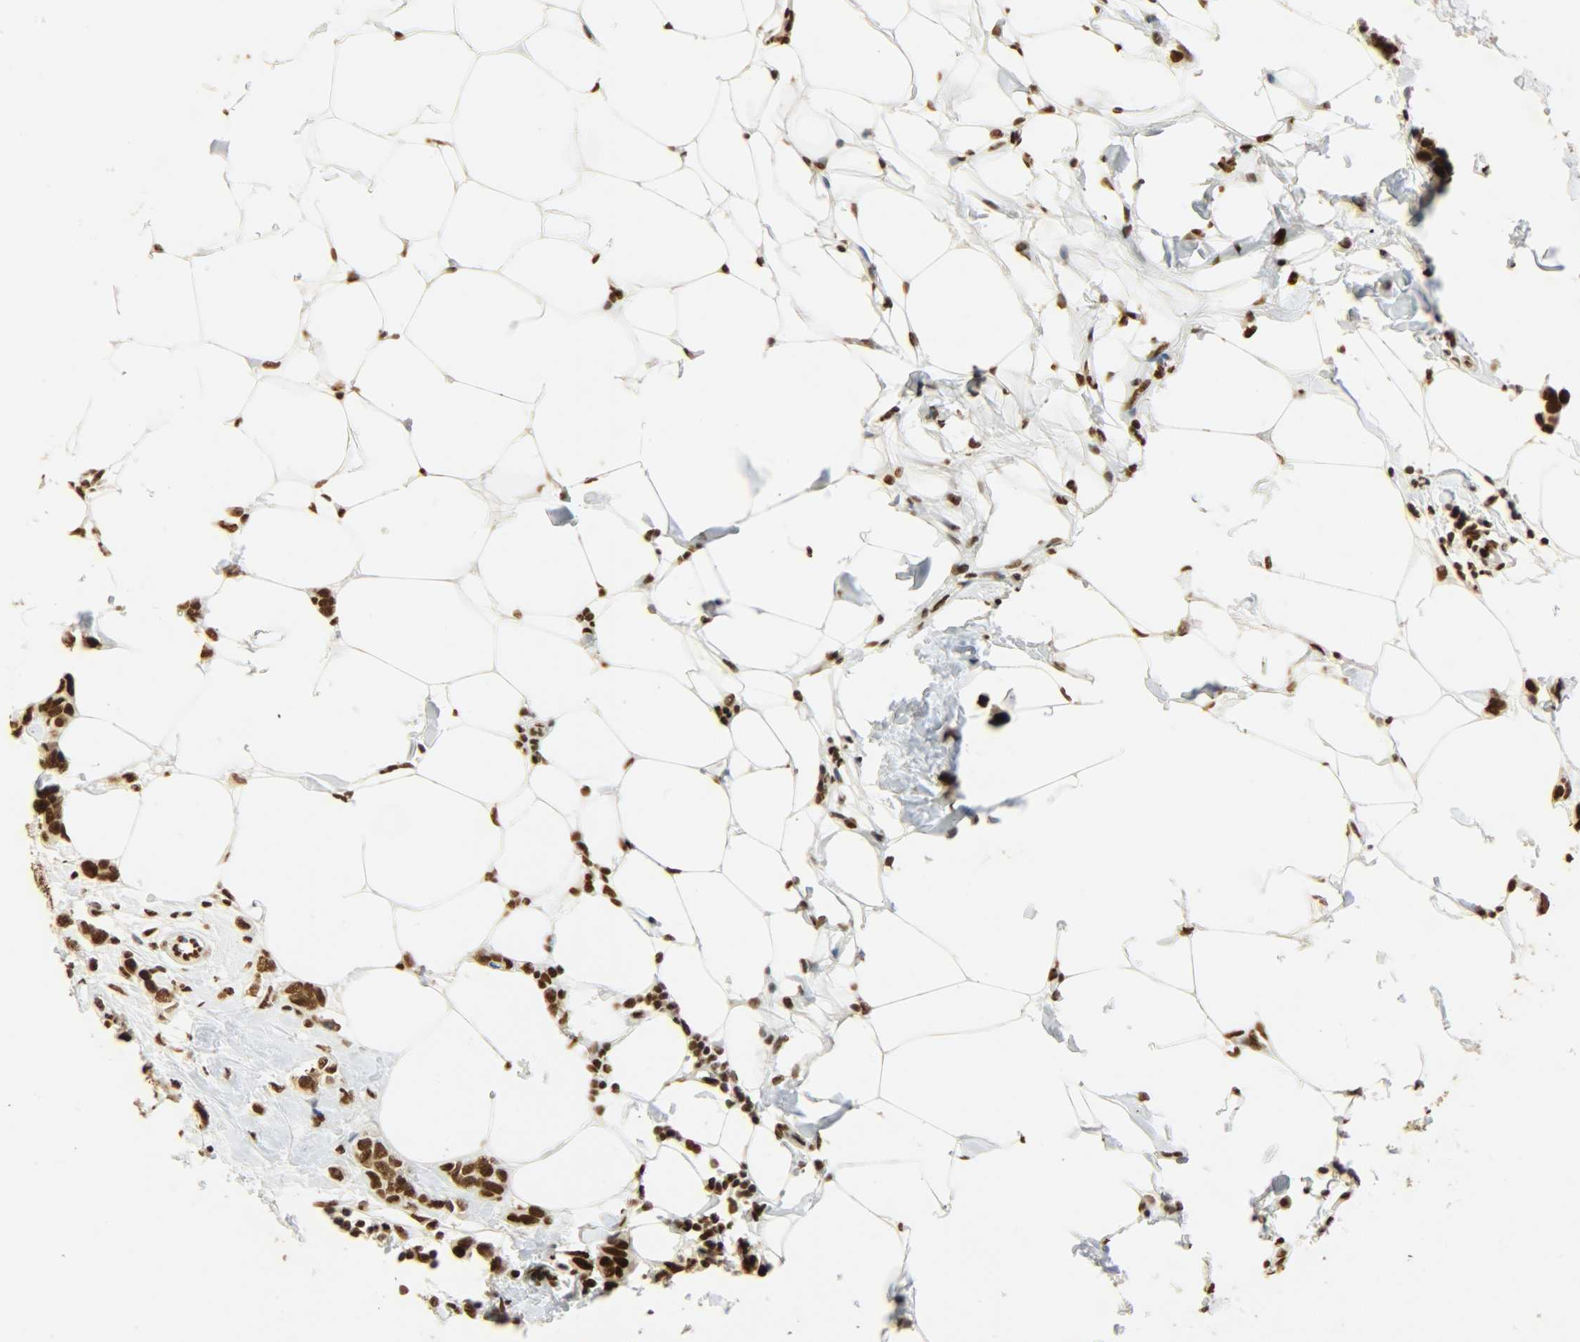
{"staining": {"intensity": "strong", "quantity": ">75%", "location": "nuclear"}, "tissue": "breast cancer", "cell_type": "Tumor cells", "image_type": "cancer", "snomed": [{"axis": "morphology", "description": "Normal tissue, NOS"}, {"axis": "morphology", "description": "Duct carcinoma"}, {"axis": "topography", "description": "Breast"}], "caption": "Immunohistochemistry micrograph of neoplastic tissue: human infiltrating ductal carcinoma (breast) stained using immunohistochemistry displays high levels of strong protein expression localized specifically in the nuclear of tumor cells, appearing as a nuclear brown color.", "gene": "KHDRBS1", "patient": {"sex": "female", "age": 50}}